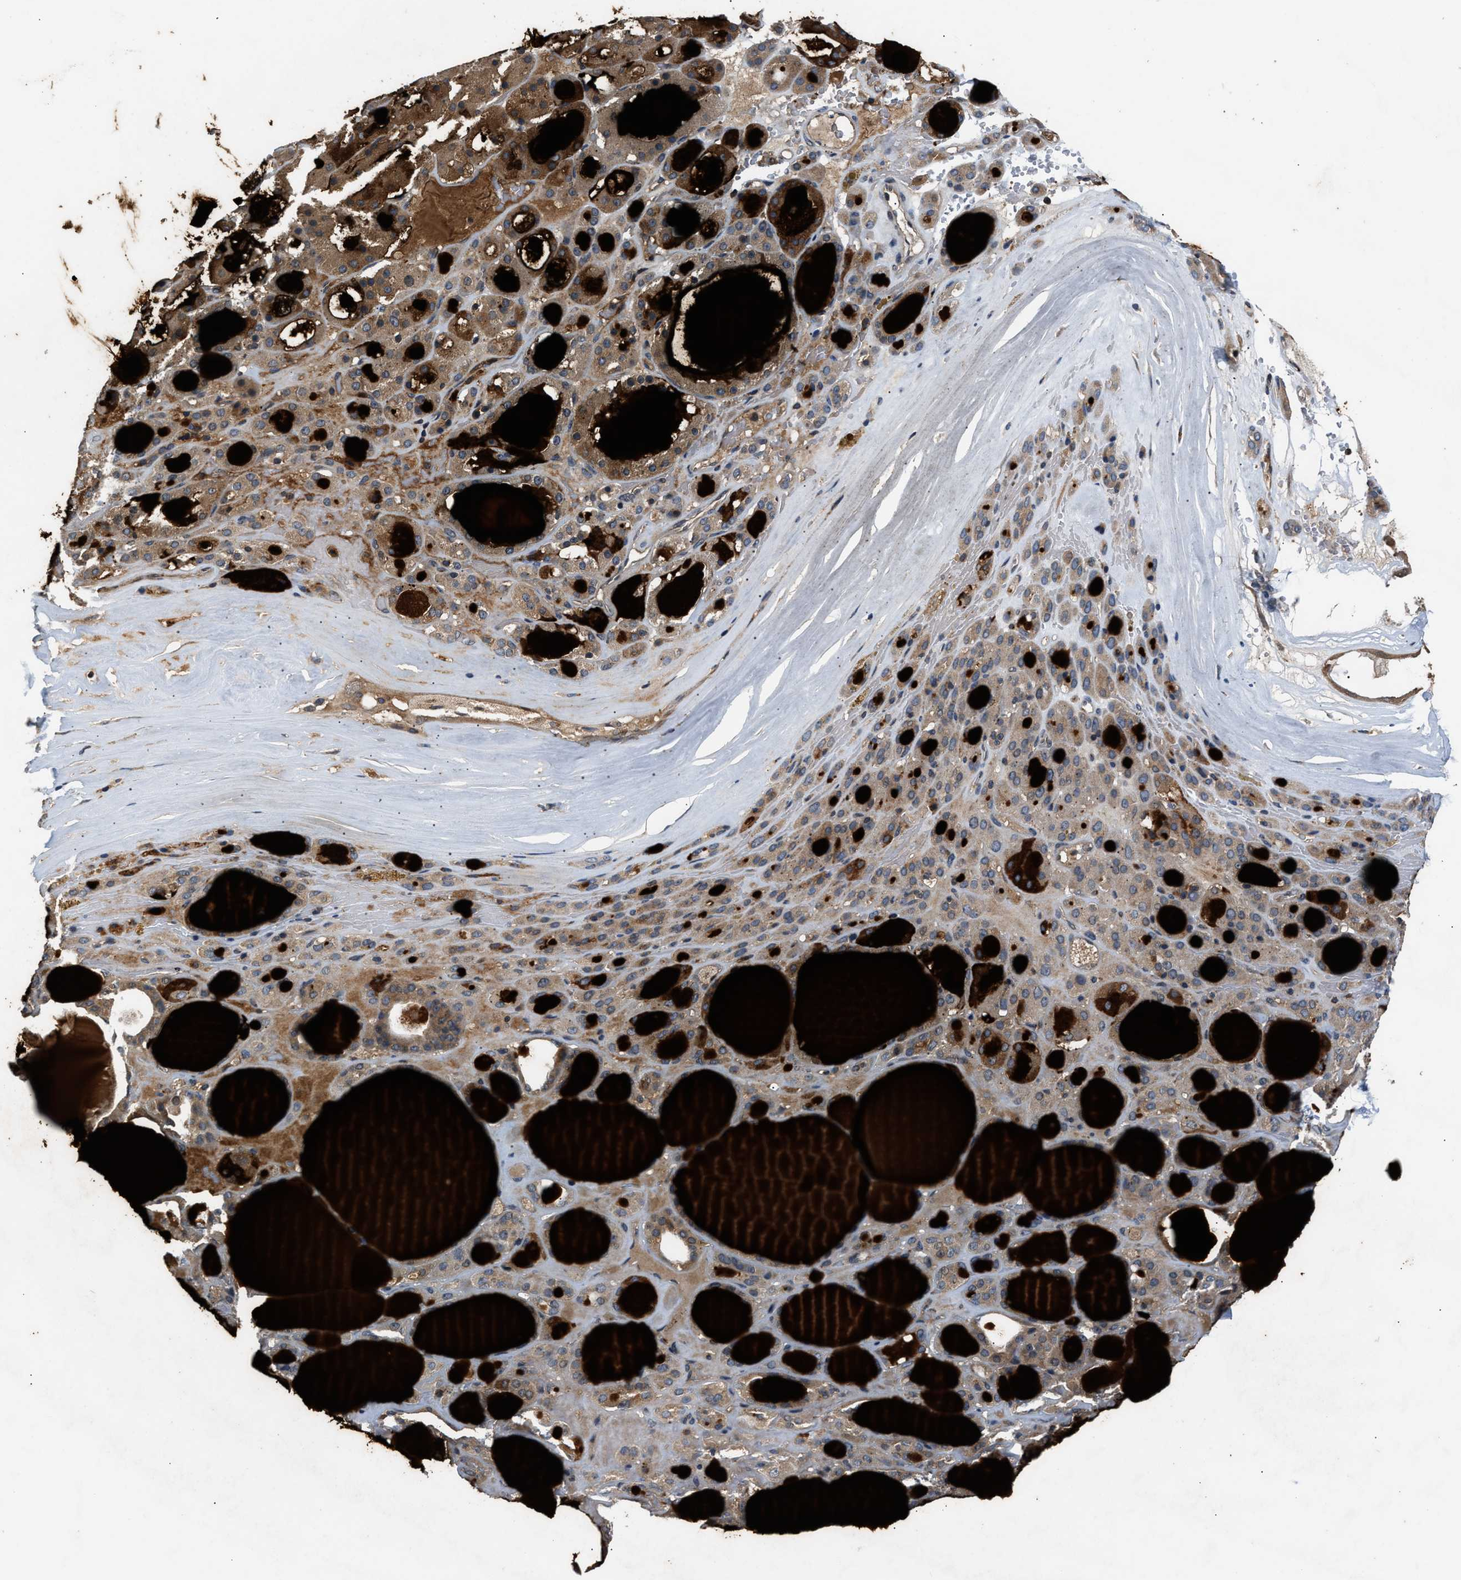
{"staining": {"intensity": "moderate", "quantity": ">75%", "location": "cytoplasmic/membranous"}, "tissue": "thyroid gland", "cell_type": "Glandular cells", "image_type": "normal", "snomed": [{"axis": "morphology", "description": "Normal tissue, NOS"}, {"axis": "morphology", "description": "Carcinoma, NOS"}, {"axis": "topography", "description": "Thyroid gland"}], "caption": "Normal thyroid gland was stained to show a protein in brown. There is medium levels of moderate cytoplasmic/membranous staining in approximately >75% of glandular cells.", "gene": "CHUK", "patient": {"sex": "female", "age": 86}}